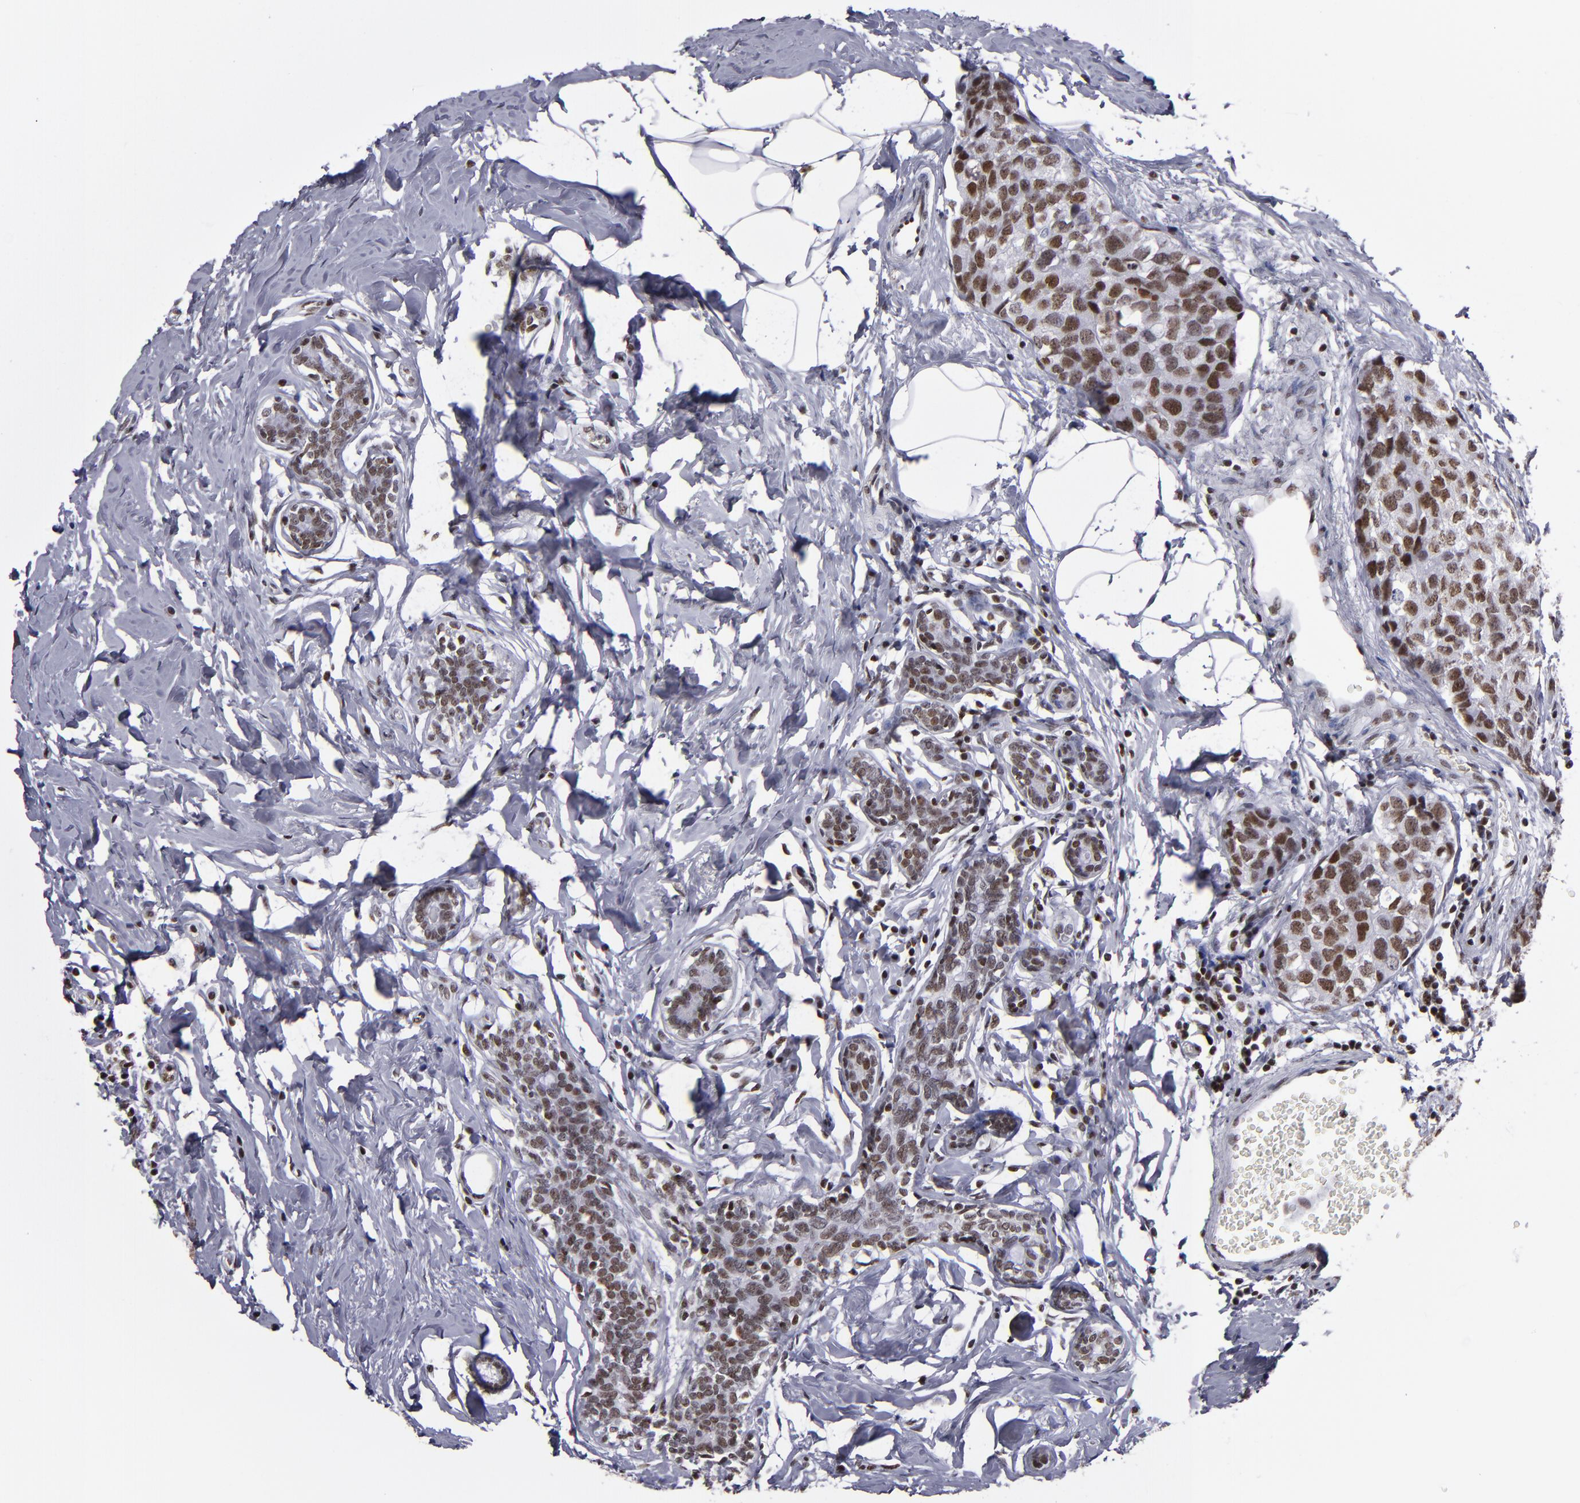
{"staining": {"intensity": "strong", "quantity": ">75%", "location": "nuclear"}, "tissue": "breast cancer", "cell_type": "Tumor cells", "image_type": "cancer", "snomed": [{"axis": "morphology", "description": "Normal tissue, NOS"}, {"axis": "morphology", "description": "Duct carcinoma"}, {"axis": "topography", "description": "Breast"}], "caption": "Brown immunohistochemical staining in human infiltrating ductal carcinoma (breast) exhibits strong nuclear staining in approximately >75% of tumor cells.", "gene": "TERF2", "patient": {"sex": "female", "age": 50}}